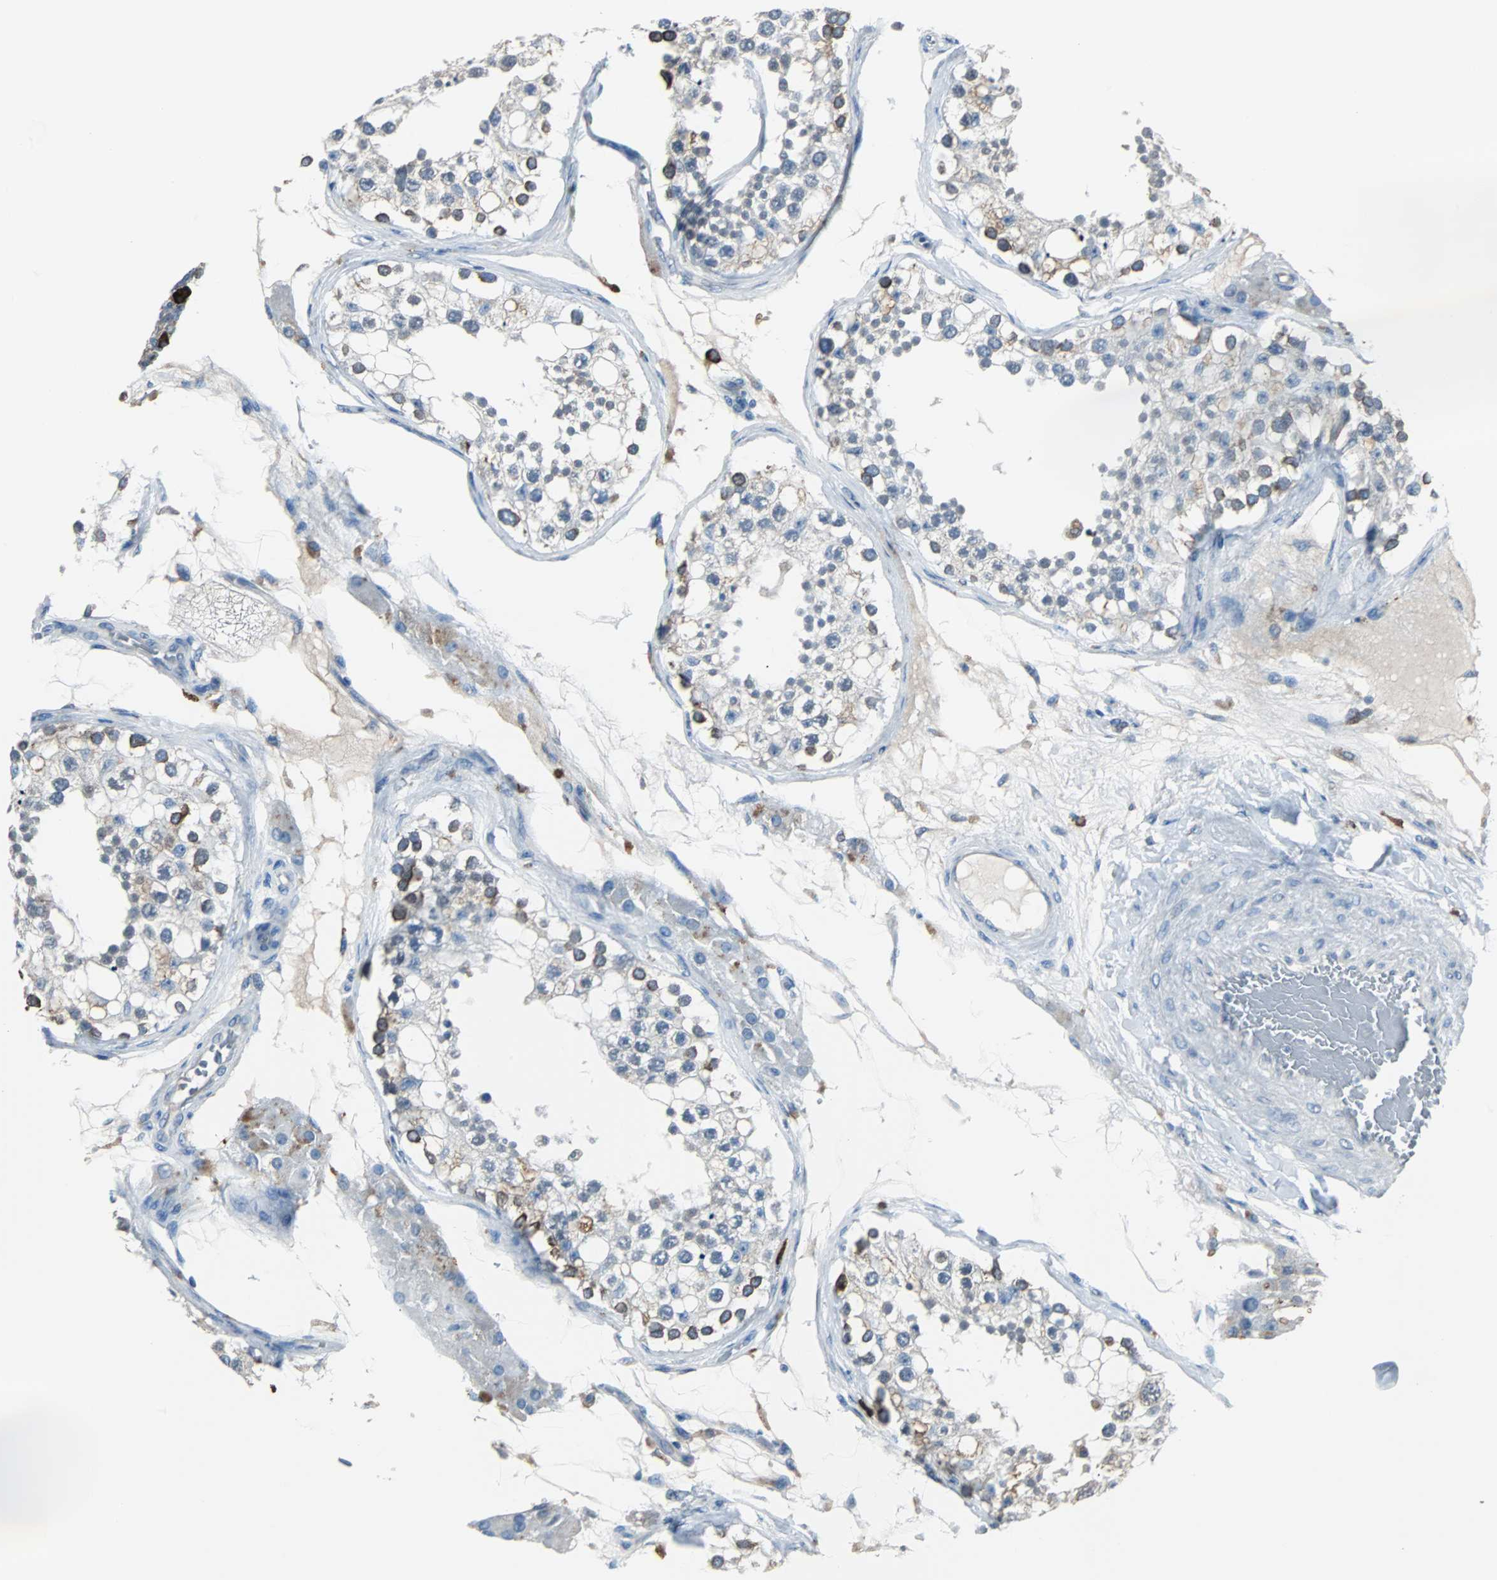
{"staining": {"intensity": "moderate", "quantity": "<25%", "location": "cytoplasmic/membranous"}, "tissue": "testis", "cell_type": "Cells in seminiferous ducts", "image_type": "normal", "snomed": [{"axis": "morphology", "description": "Normal tissue, NOS"}, {"axis": "topography", "description": "Testis"}], "caption": "The immunohistochemical stain labels moderate cytoplasmic/membranous staining in cells in seminiferous ducts of benign testis. (Stains: DAB in brown, nuclei in blue, Microscopy: brightfield microscopy at high magnification).", "gene": "PDIA4", "patient": {"sex": "male", "age": 68}}